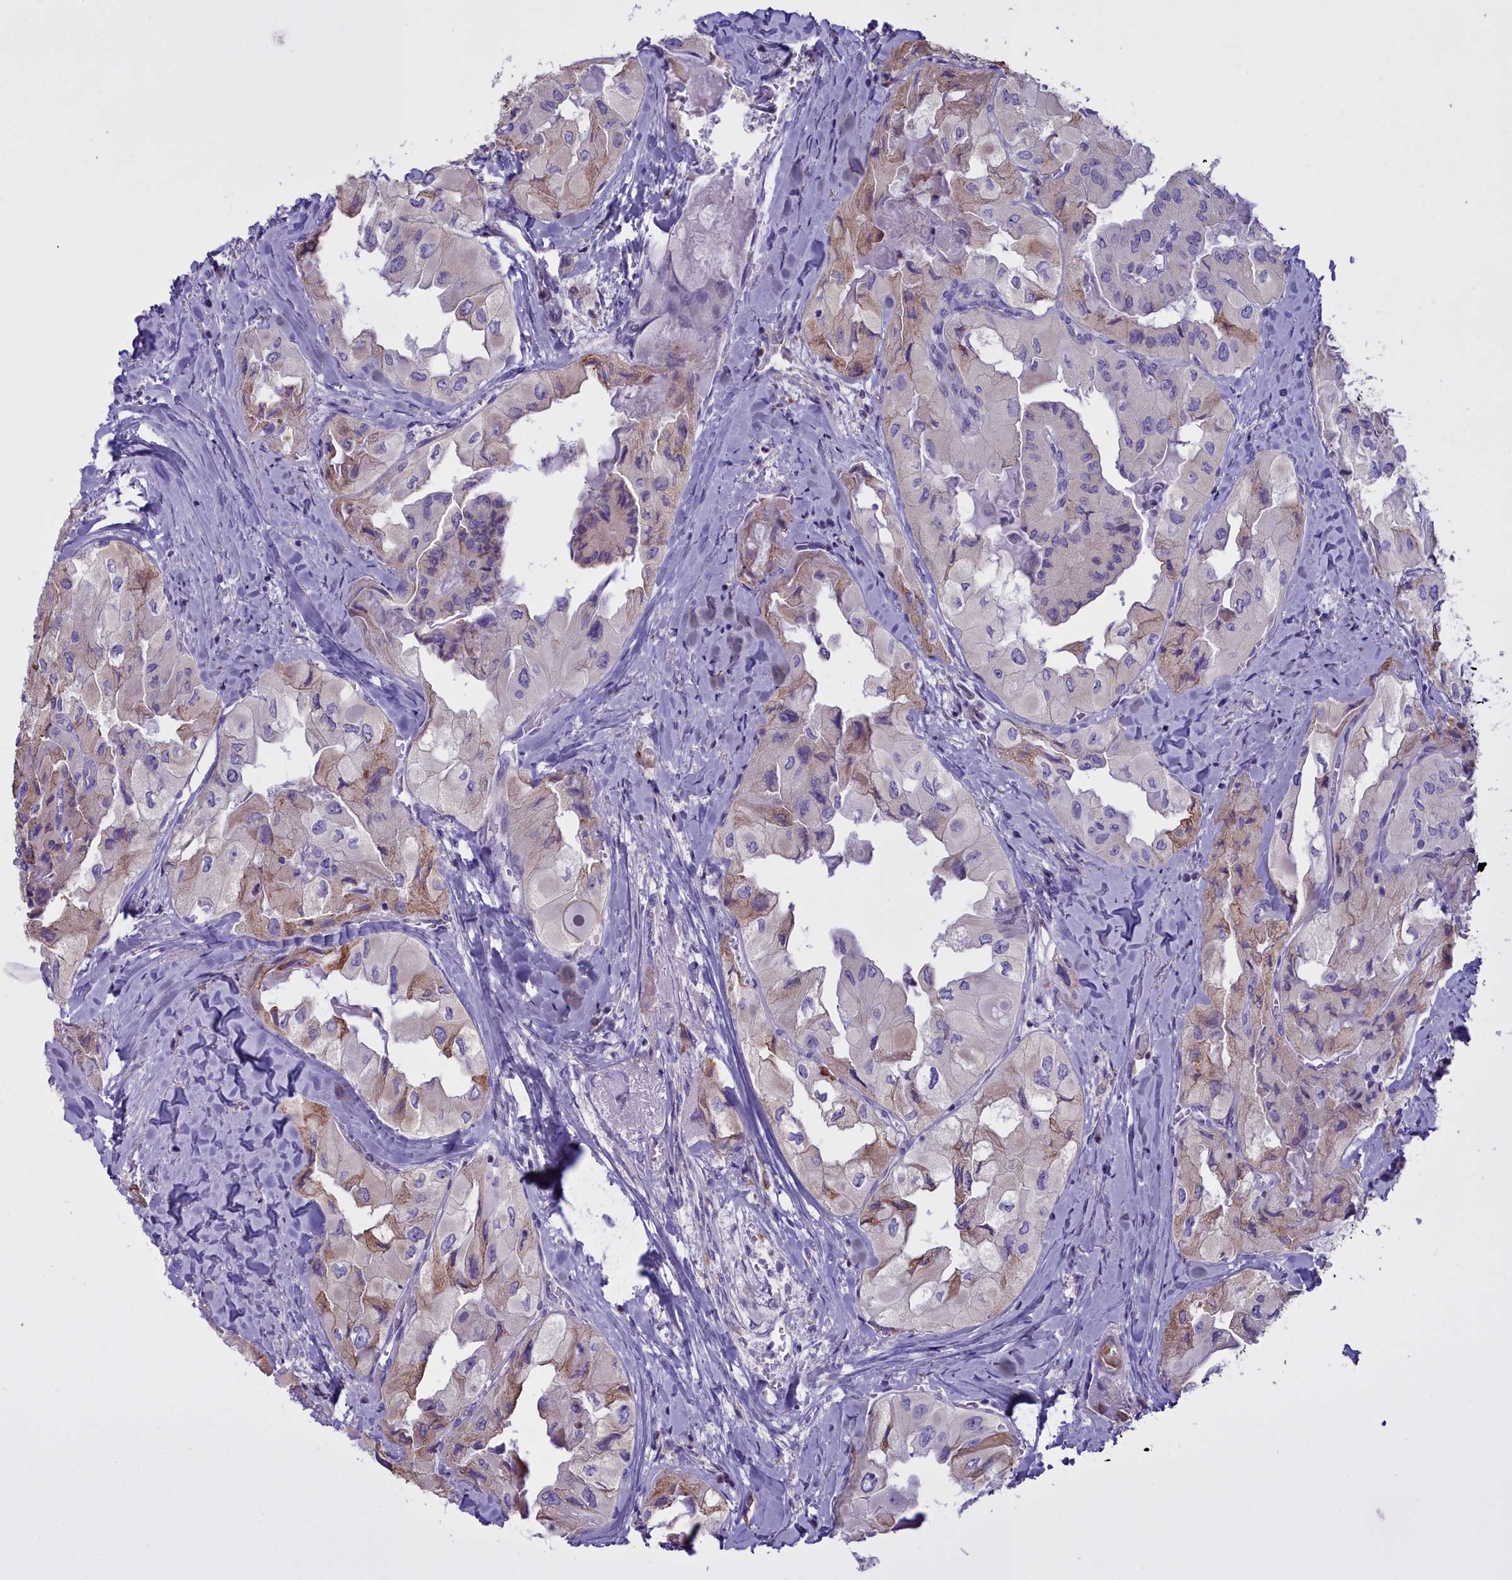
{"staining": {"intensity": "moderate", "quantity": "<25%", "location": "cytoplasmic/membranous"}, "tissue": "thyroid cancer", "cell_type": "Tumor cells", "image_type": "cancer", "snomed": [{"axis": "morphology", "description": "Normal tissue, NOS"}, {"axis": "morphology", "description": "Papillary adenocarcinoma, NOS"}, {"axis": "topography", "description": "Thyroid gland"}], "caption": "Protein expression analysis of thyroid cancer demonstrates moderate cytoplasmic/membranous positivity in about <25% of tumor cells. The protein is shown in brown color, while the nuclei are stained blue.", "gene": "CD5", "patient": {"sex": "female", "age": 59}}